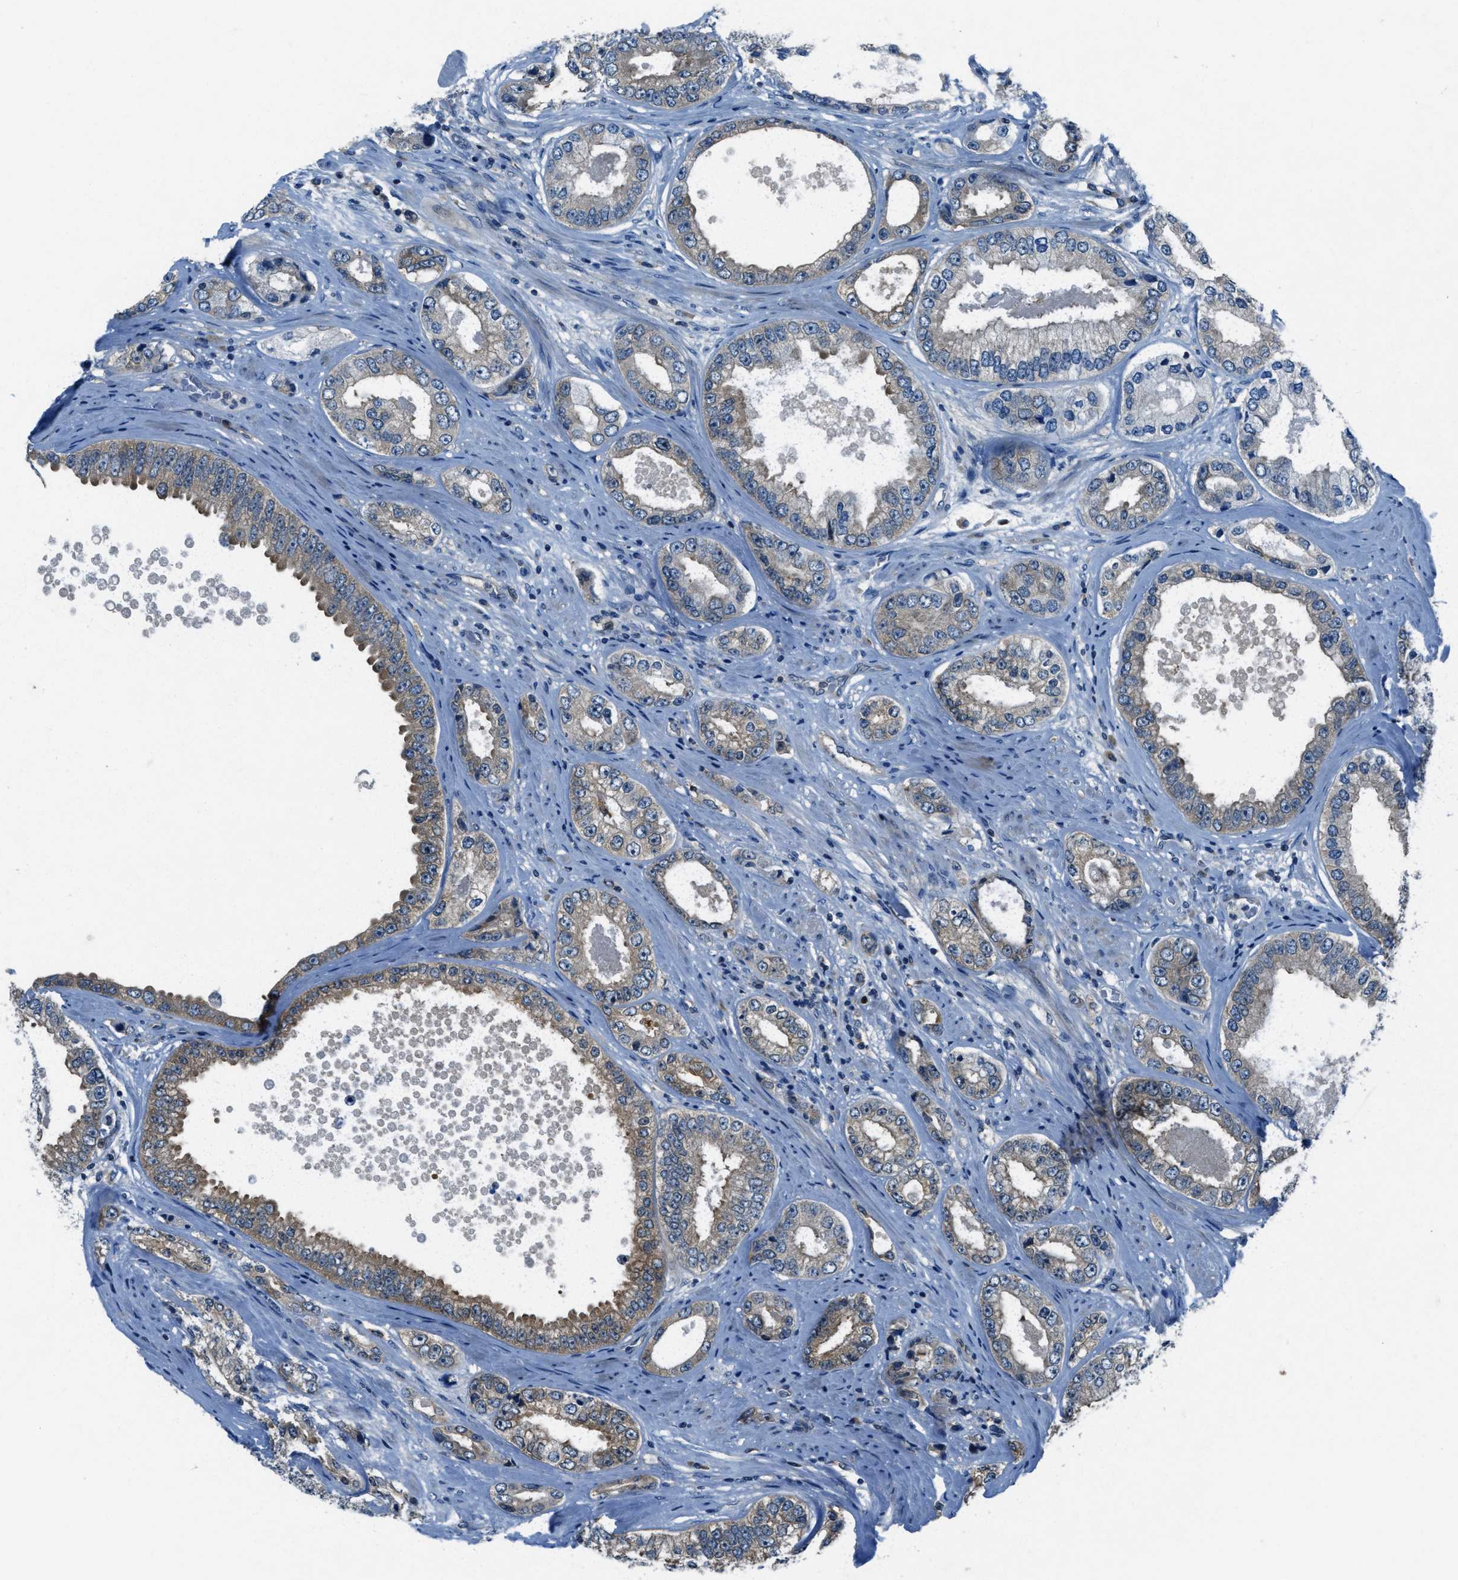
{"staining": {"intensity": "weak", "quantity": ">75%", "location": "cytoplasmic/membranous"}, "tissue": "prostate cancer", "cell_type": "Tumor cells", "image_type": "cancer", "snomed": [{"axis": "morphology", "description": "Adenocarcinoma, High grade"}, {"axis": "topography", "description": "Prostate"}], "caption": "IHC of high-grade adenocarcinoma (prostate) reveals low levels of weak cytoplasmic/membranous positivity in approximately >75% of tumor cells. (Stains: DAB in brown, nuclei in blue, Microscopy: brightfield microscopy at high magnification).", "gene": "ARFGAP2", "patient": {"sex": "male", "age": 61}}